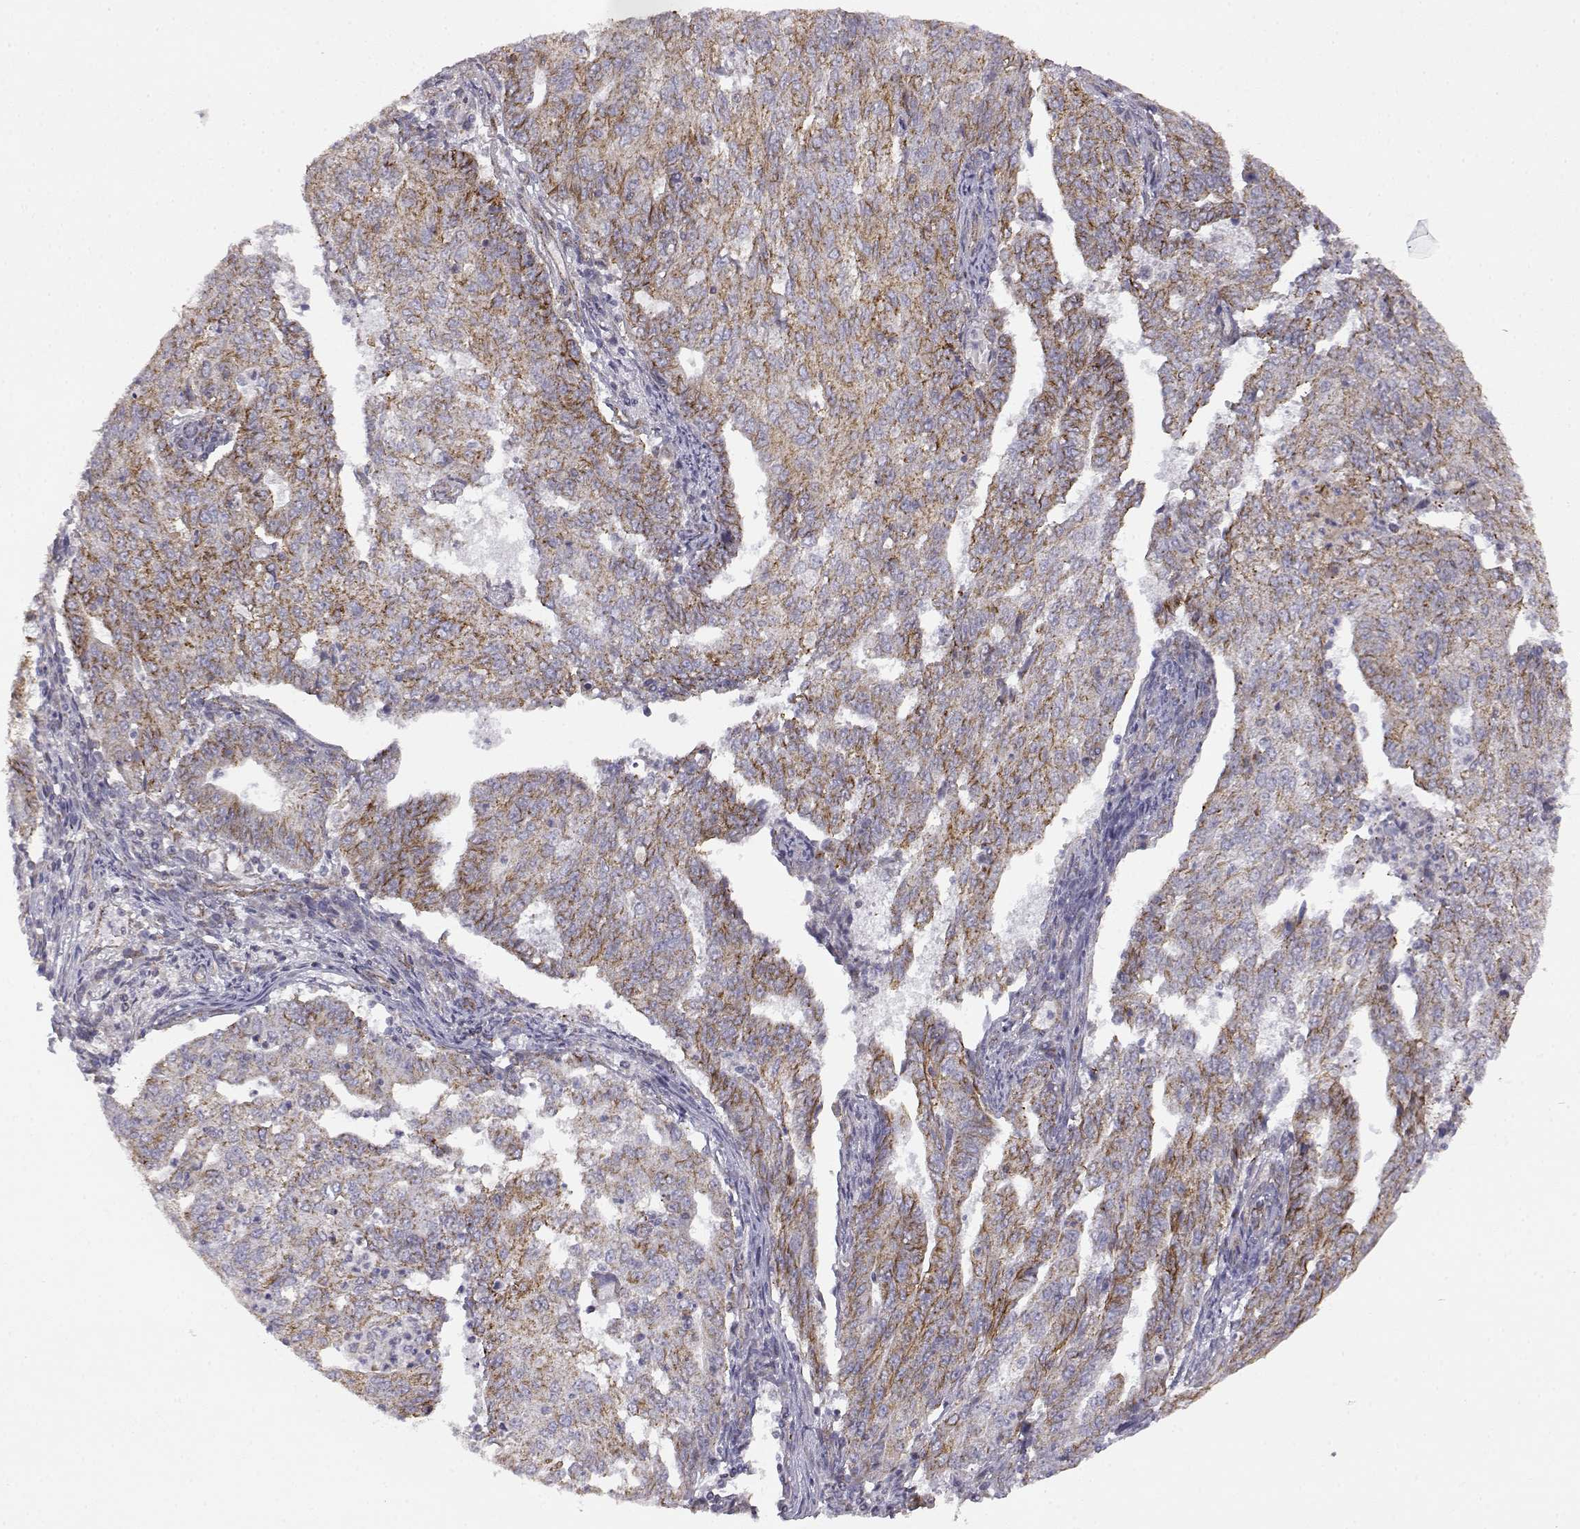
{"staining": {"intensity": "moderate", "quantity": "<25%", "location": "cytoplasmic/membranous"}, "tissue": "endometrial cancer", "cell_type": "Tumor cells", "image_type": "cancer", "snomed": [{"axis": "morphology", "description": "Adenocarcinoma, NOS"}, {"axis": "topography", "description": "Endometrium"}], "caption": "About <25% of tumor cells in human endometrial adenocarcinoma exhibit moderate cytoplasmic/membranous protein expression as visualized by brown immunohistochemical staining.", "gene": "DDC", "patient": {"sex": "female", "age": 82}}